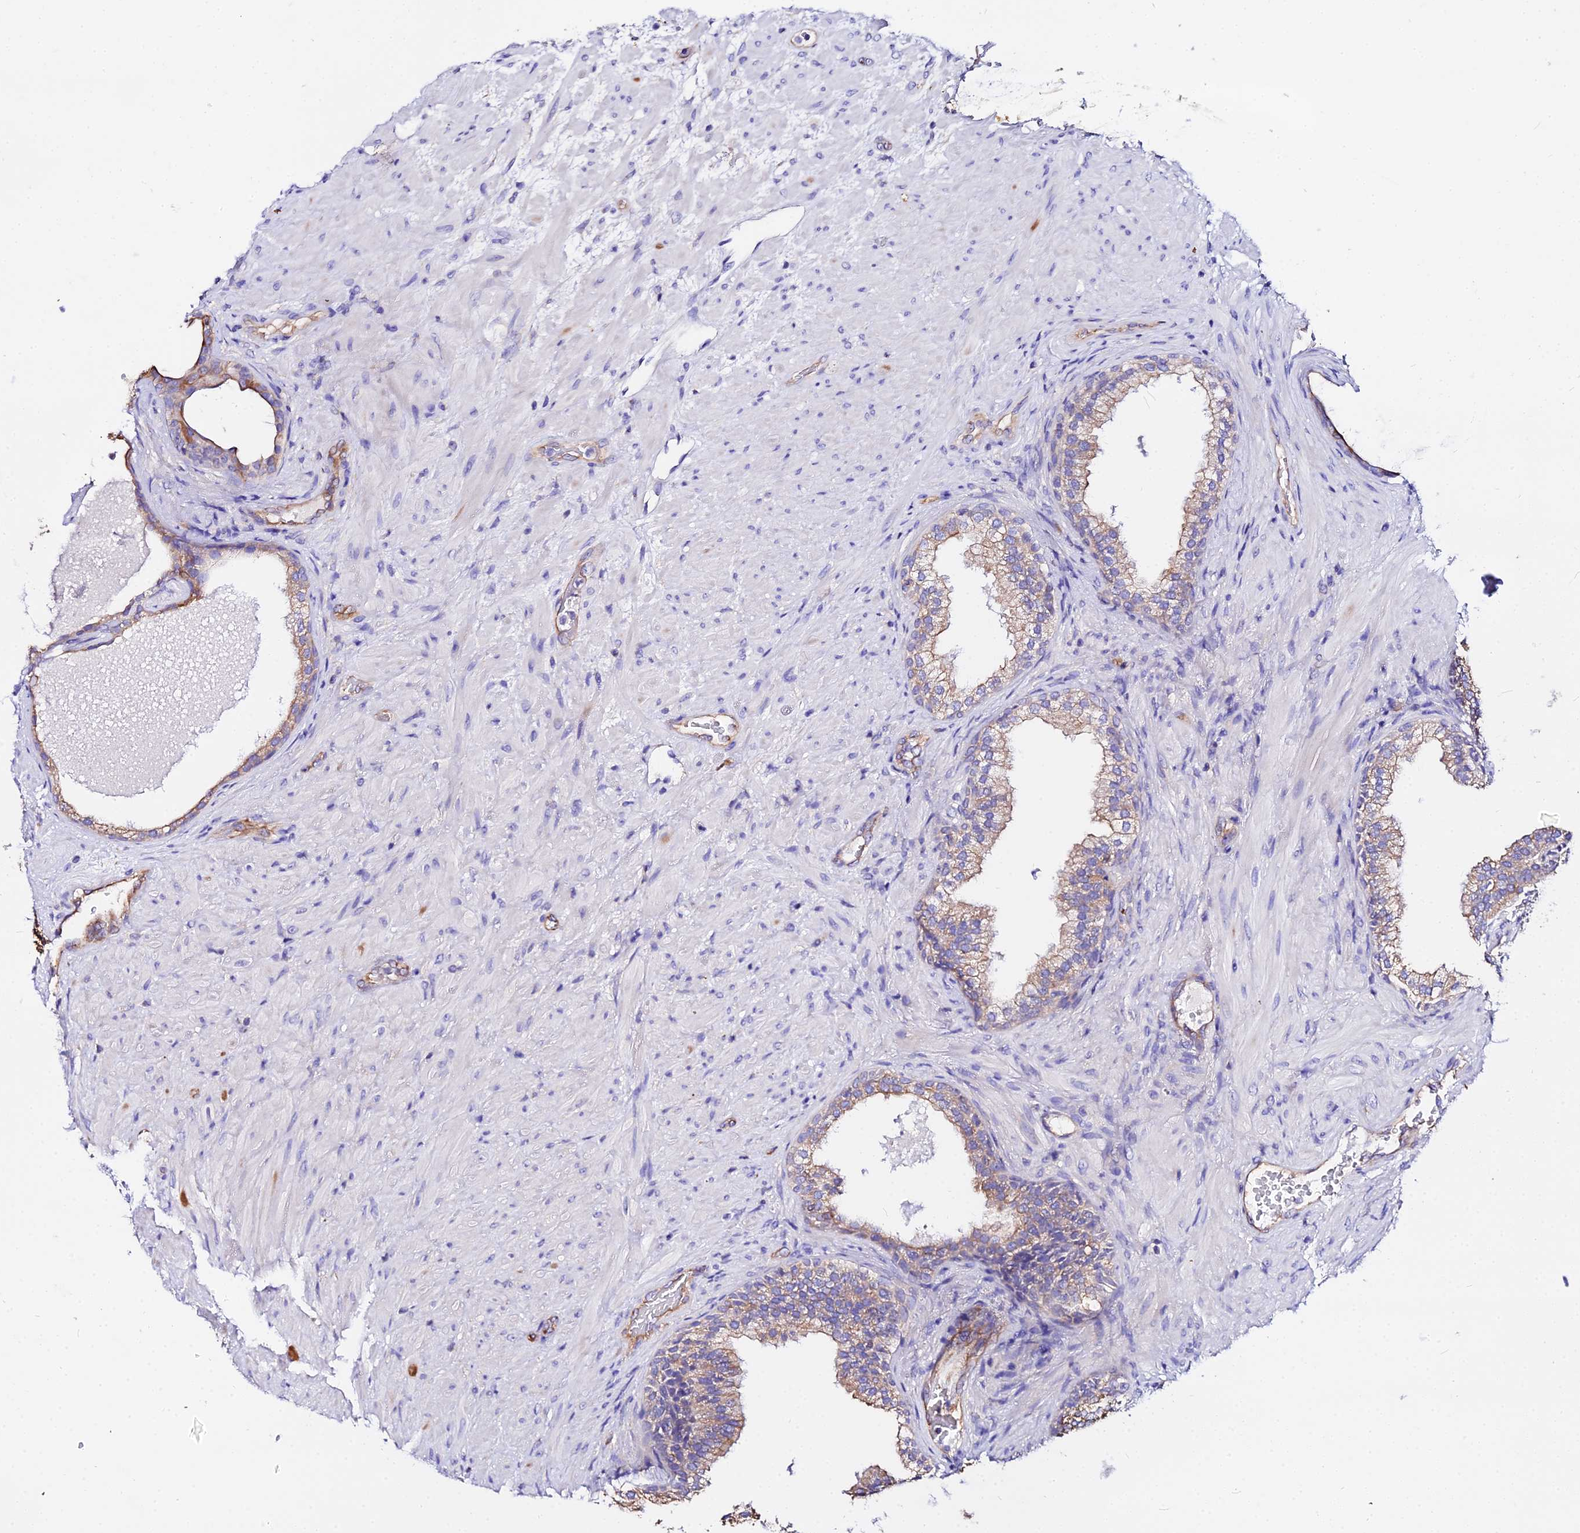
{"staining": {"intensity": "moderate", "quantity": ">75%", "location": "cytoplasmic/membranous"}, "tissue": "prostate", "cell_type": "Glandular cells", "image_type": "normal", "snomed": [{"axis": "morphology", "description": "Normal tissue, NOS"}, {"axis": "topography", "description": "Prostate"}], "caption": "Immunohistochemistry histopathology image of unremarkable prostate stained for a protein (brown), which reveals medium levels of moderate cytoplasmic/membranous expression in approximately >75% of glandular cells.", "gene": "DAW1", "patient": {"sex": "male", "age": 76}}